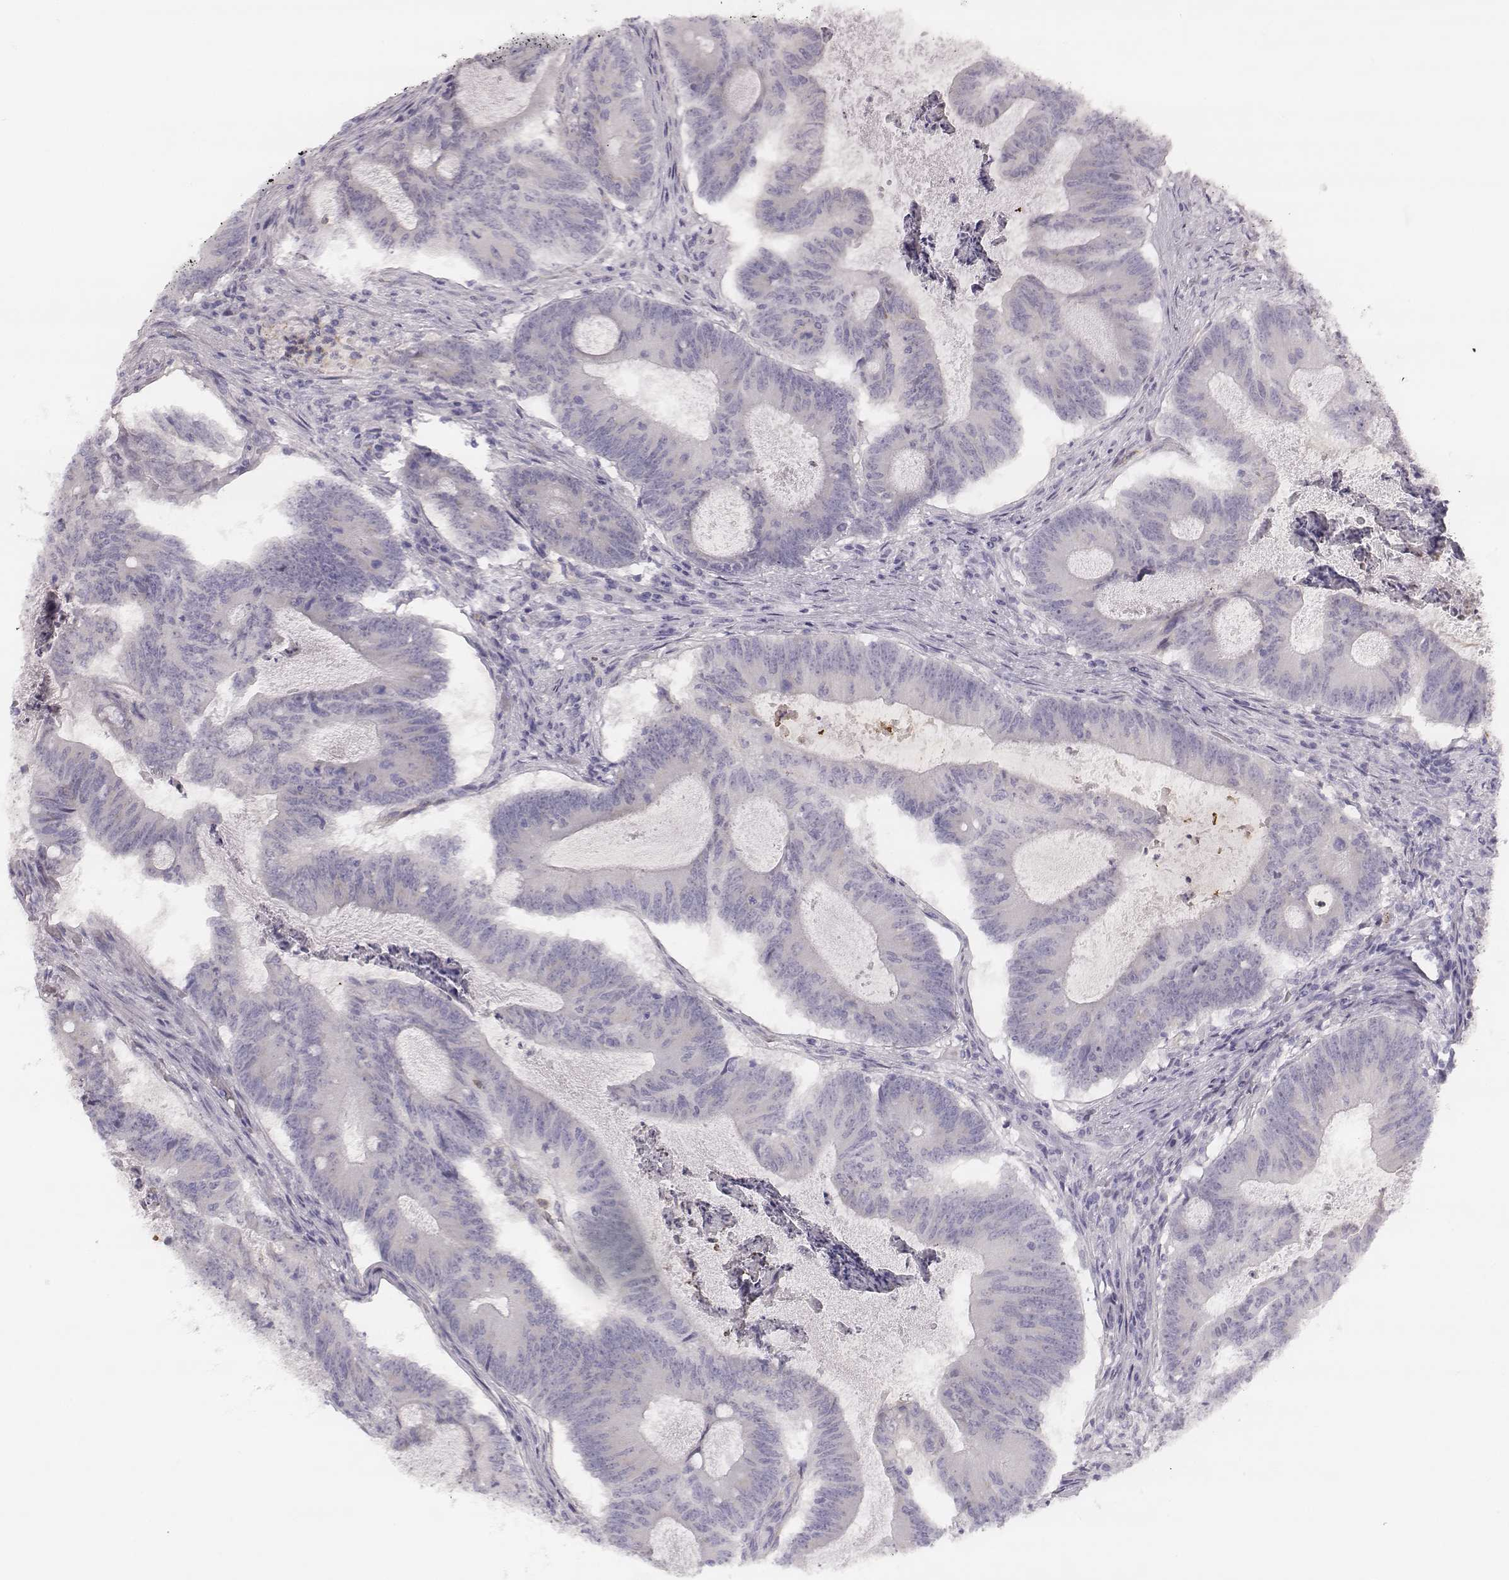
{"staining": {"intensity": "negative", "quantity": "none", "location": "none"}, "tissue": "colorectal cancer", "cell_type": "Tumor cells", "image_type": "cancer", "snomed": [{"axis": "morphology", "description": "Adenocarcinoma, NOS"}, {"axis": "topography", "description": "Colon"}], "caption": "IHC of colorectal adenocarcinoma reveals no positivity in tumor cells. Brightfield microscopy of immunohistochemistry stained with DAB (3,3'-diaminobenzidine) (brown) and hematoxylin (blue), captured at high magnification.", "gene": "KCNJ12", "patient": {"sex": "female", "age": 70}}